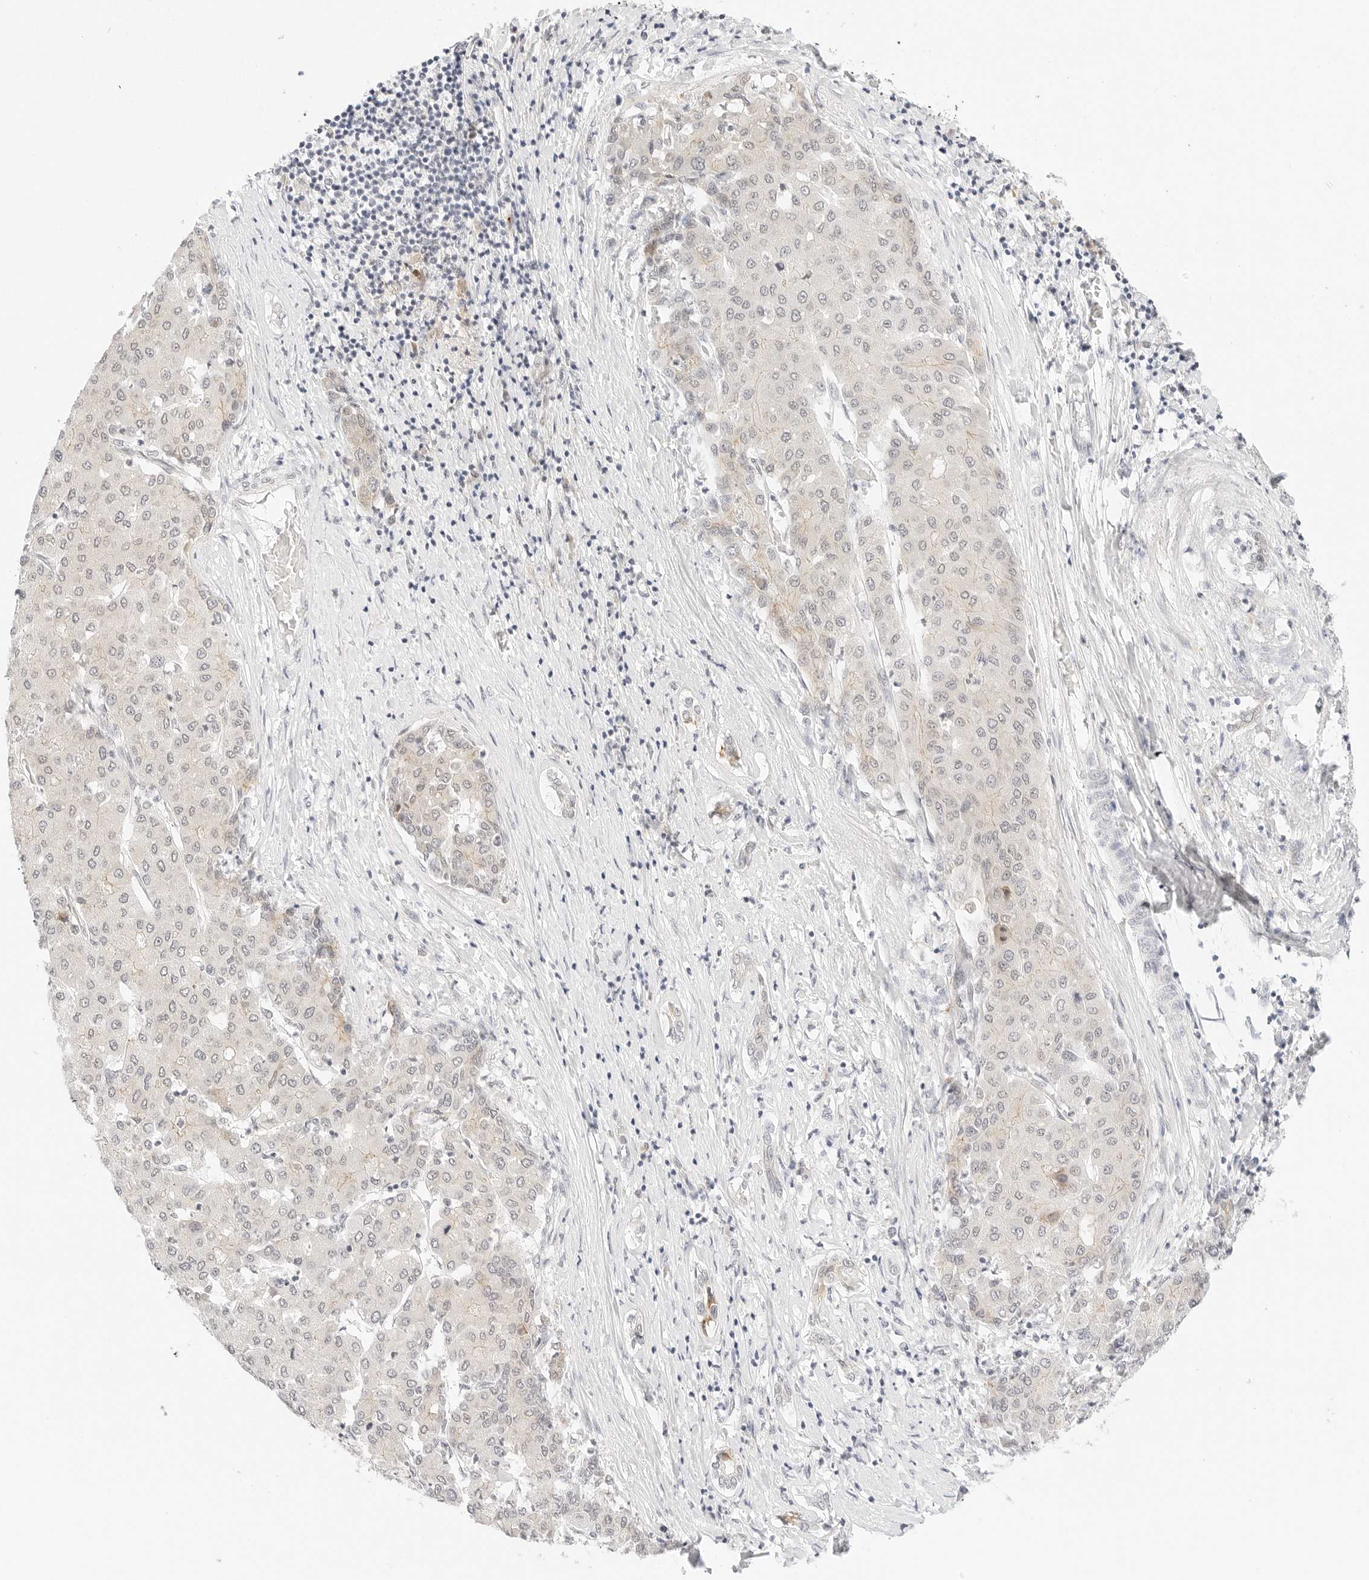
{"staining": {"intensity": "weak", "quantity": "<25%", "location": "nuclear"}, "tissue": "liver cancer", "cell_type": "Tumor cells", "image_type": "cancer", "snomed": [{"axis": "morphology", "description": "Carcinoma, Hepatocellular, NOS"}, {"axis": "topography", "description": "Liver"}], "caption": "An image of liver hepatocellular carcinoma stained for a protein shows no brown staining in tumor cells.", "gene": "XKR4", "patient": {"sex": "male", "age": 65}}